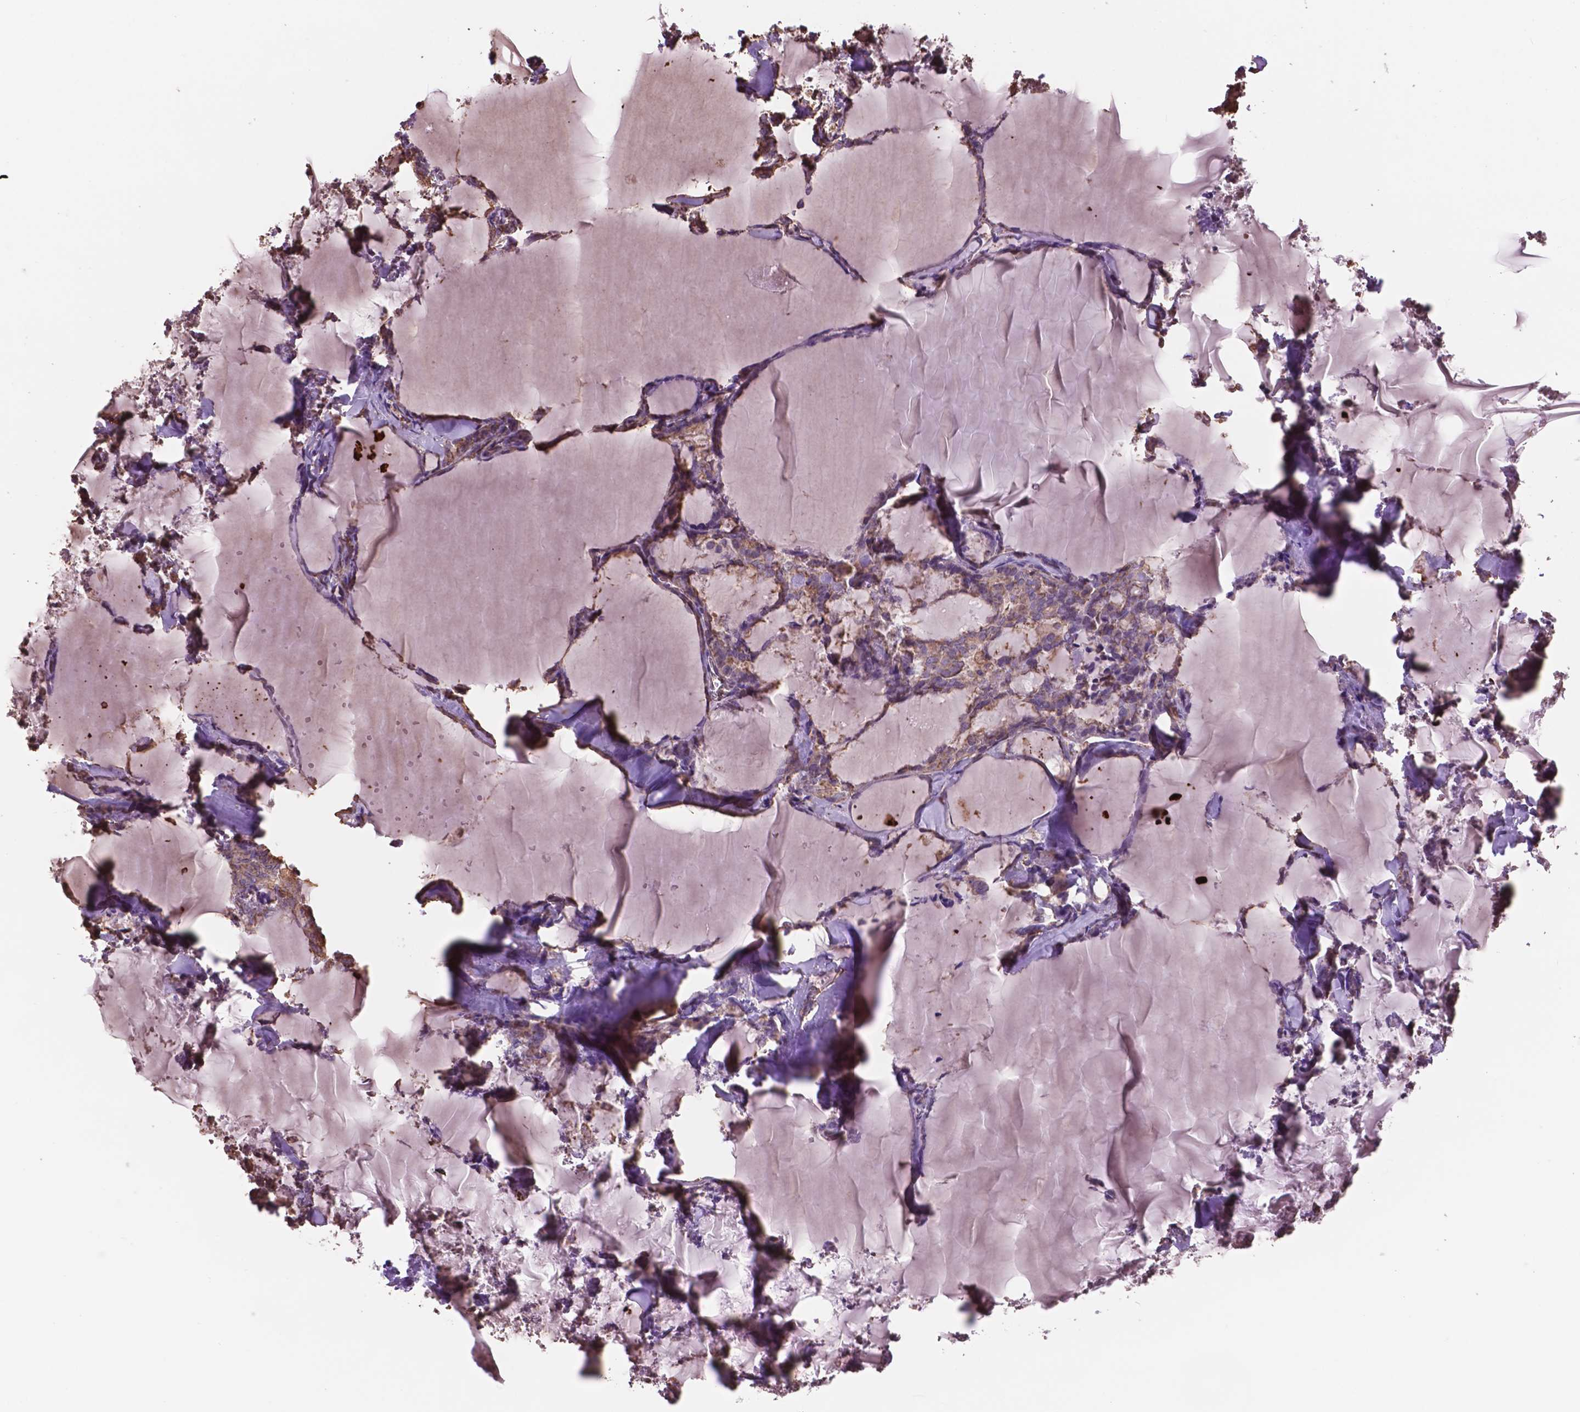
{"staining": {"intensity": "moderate", "quantity": ">75%", "location": "cytoplasmic/membranous"}, "tissue": "thyroid cancer", "cell_type": "Tumor cells", "image_type": "cancer", "snomed": [{"axis": "morphology", "description": "Papillary adenocarcinoma, NOS"}, {"axis": "topography", "description": "Thyroid gland"}], "caption": "The histopathology image displays a brown stain indicating the presence of a protein in the cytoplasmic/membranous of tumor cells in papillary adenocarcinoma (thyroid).", "gene": "NIPA2", "patient": {"sex": "male", "age": 30}}